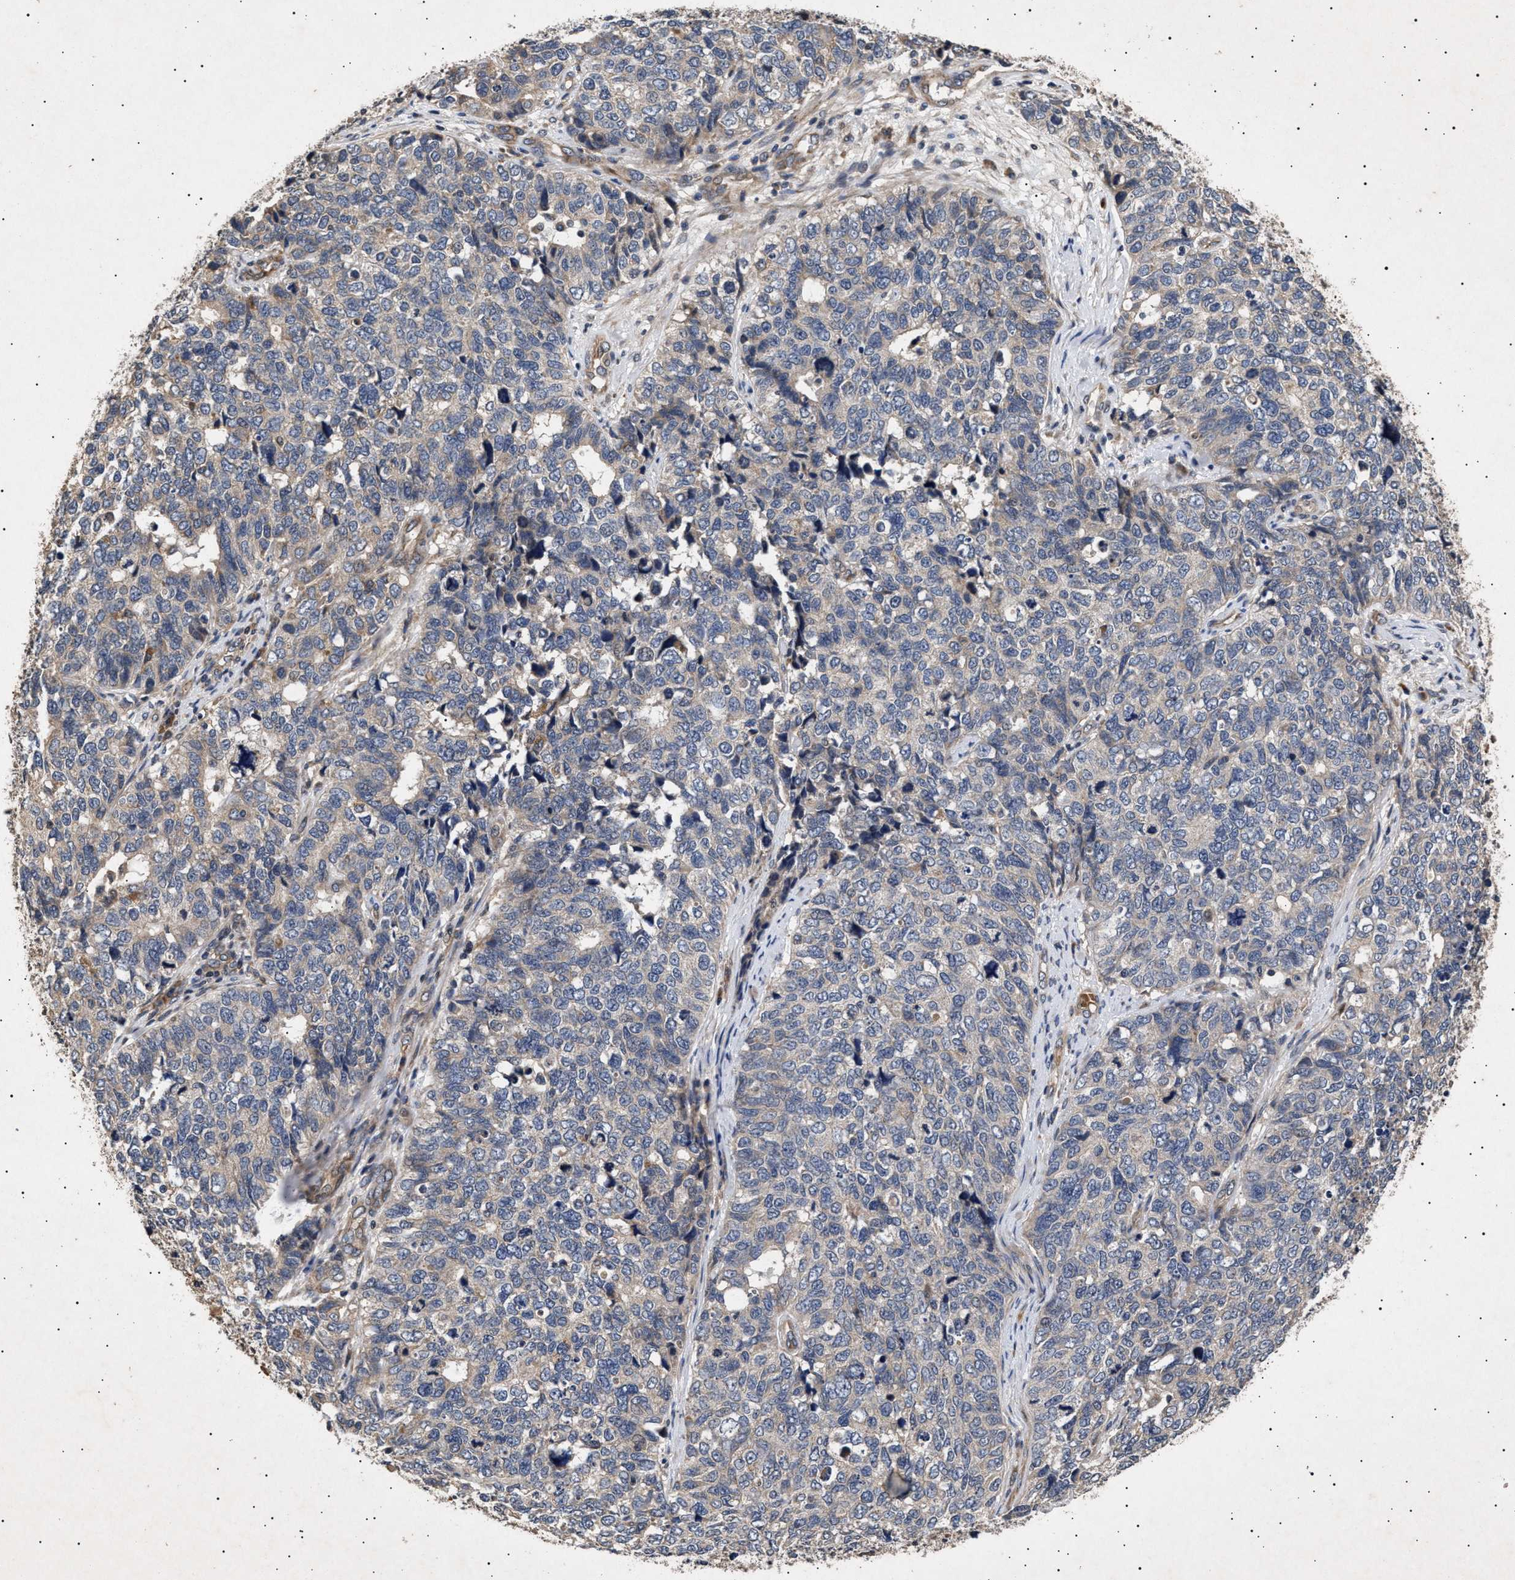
{"staining": {"intensity": "weak", "quantity": "<25%", "location": "cytoplasmic/membranous"}, "tissue": "cervical cancer", "cell_type": "Tumor cells", "image_type": "cancer", "snomed": [{"axis": "morphology", "description": "Squamous cell carcinoma, NOS"}, {"axis": "topography", "description": "Cervix"}], "caption": "The histopathology image displays no significant staining in tumor cells of cervical cancer.", "gene": "ITGB5", "patient": {"sex": "female", "age": 63}}